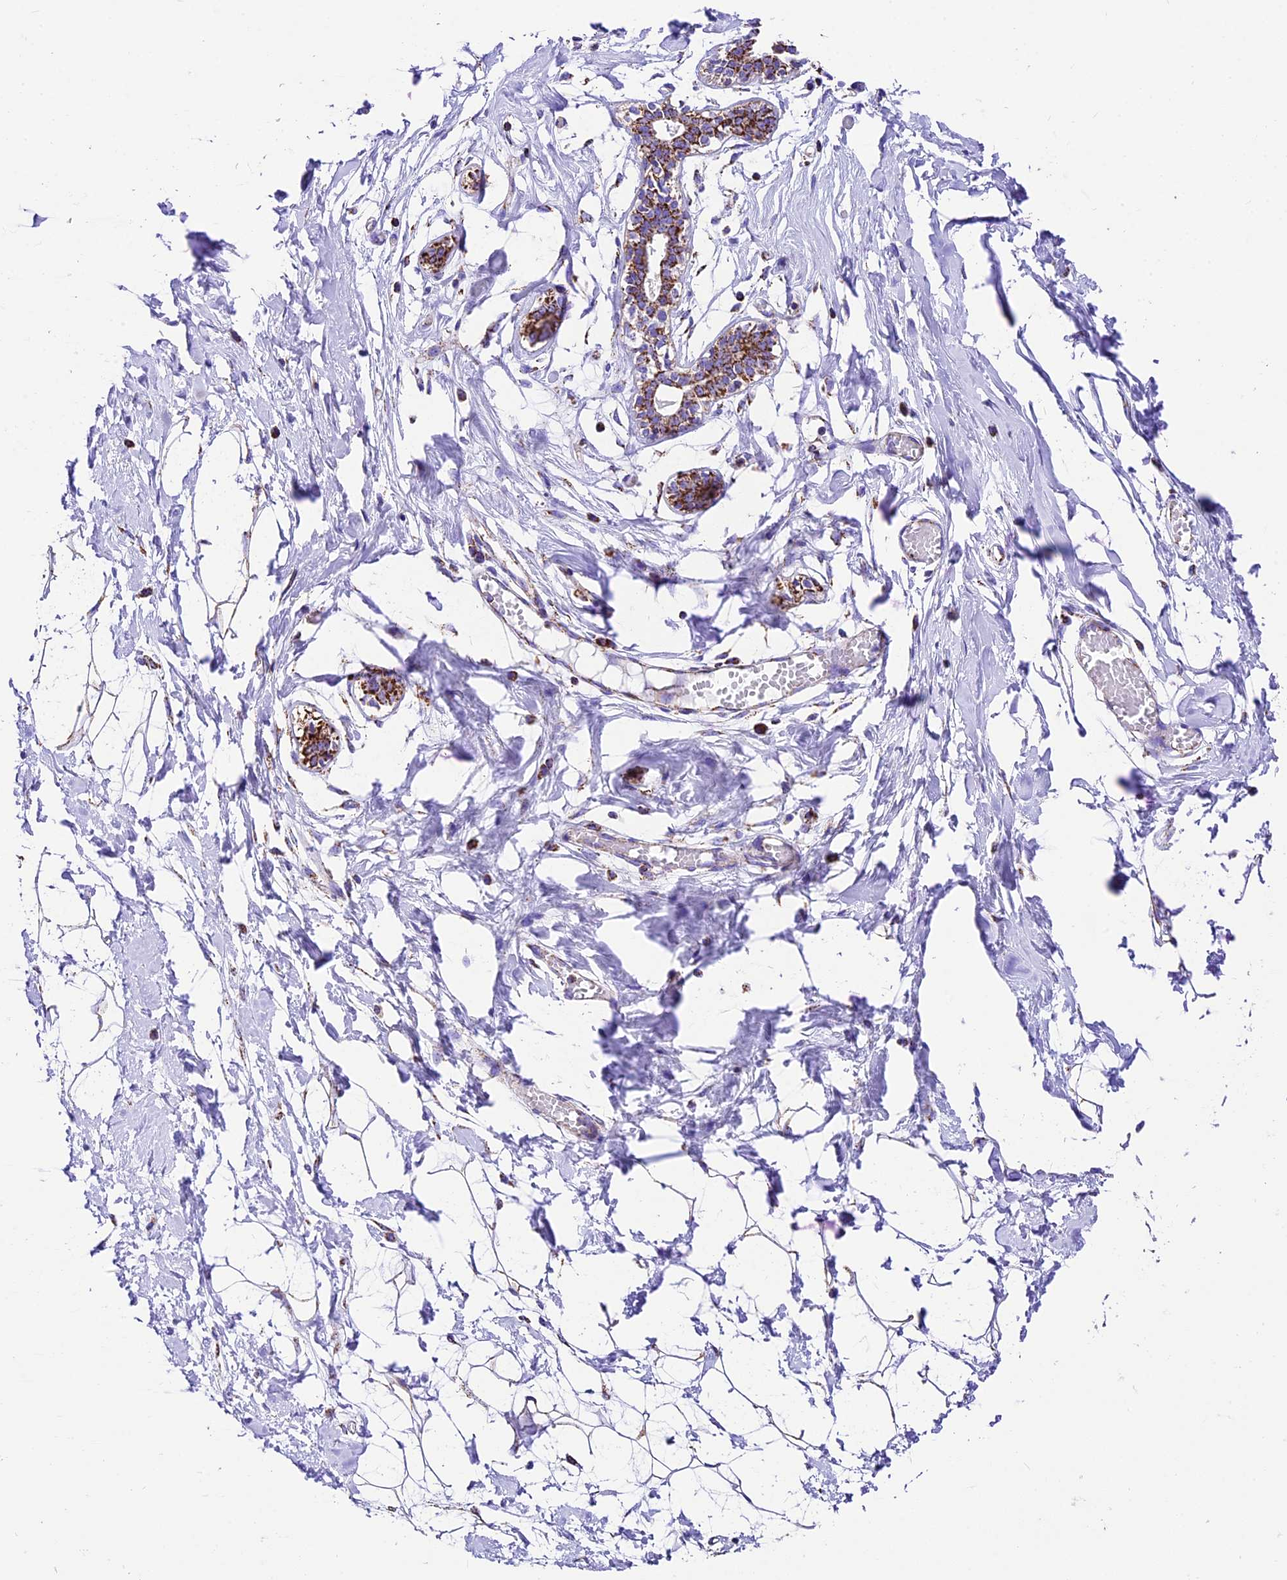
{"staining": {"intensity": "negative", "quantity": "none", "location": "none"}, "tissue": "breast", "cell_type": "Adipocytes", "image_type": "normal", "snomed": [{"axis": "morphology", "description": "Normal tissue, NOS"}, {"axis": "topography", "description": "Breast"}], "caption": "This is a micrograph of immunohistochemistry staining of unremarkable breast, which shows no expression in adipocytes. The staining is performed using DAB brown chromogen with nuclei counter-stained in using hematoxylin.", "gene": "DCAF5", "patient": {"sex": "female", "age": 27}}